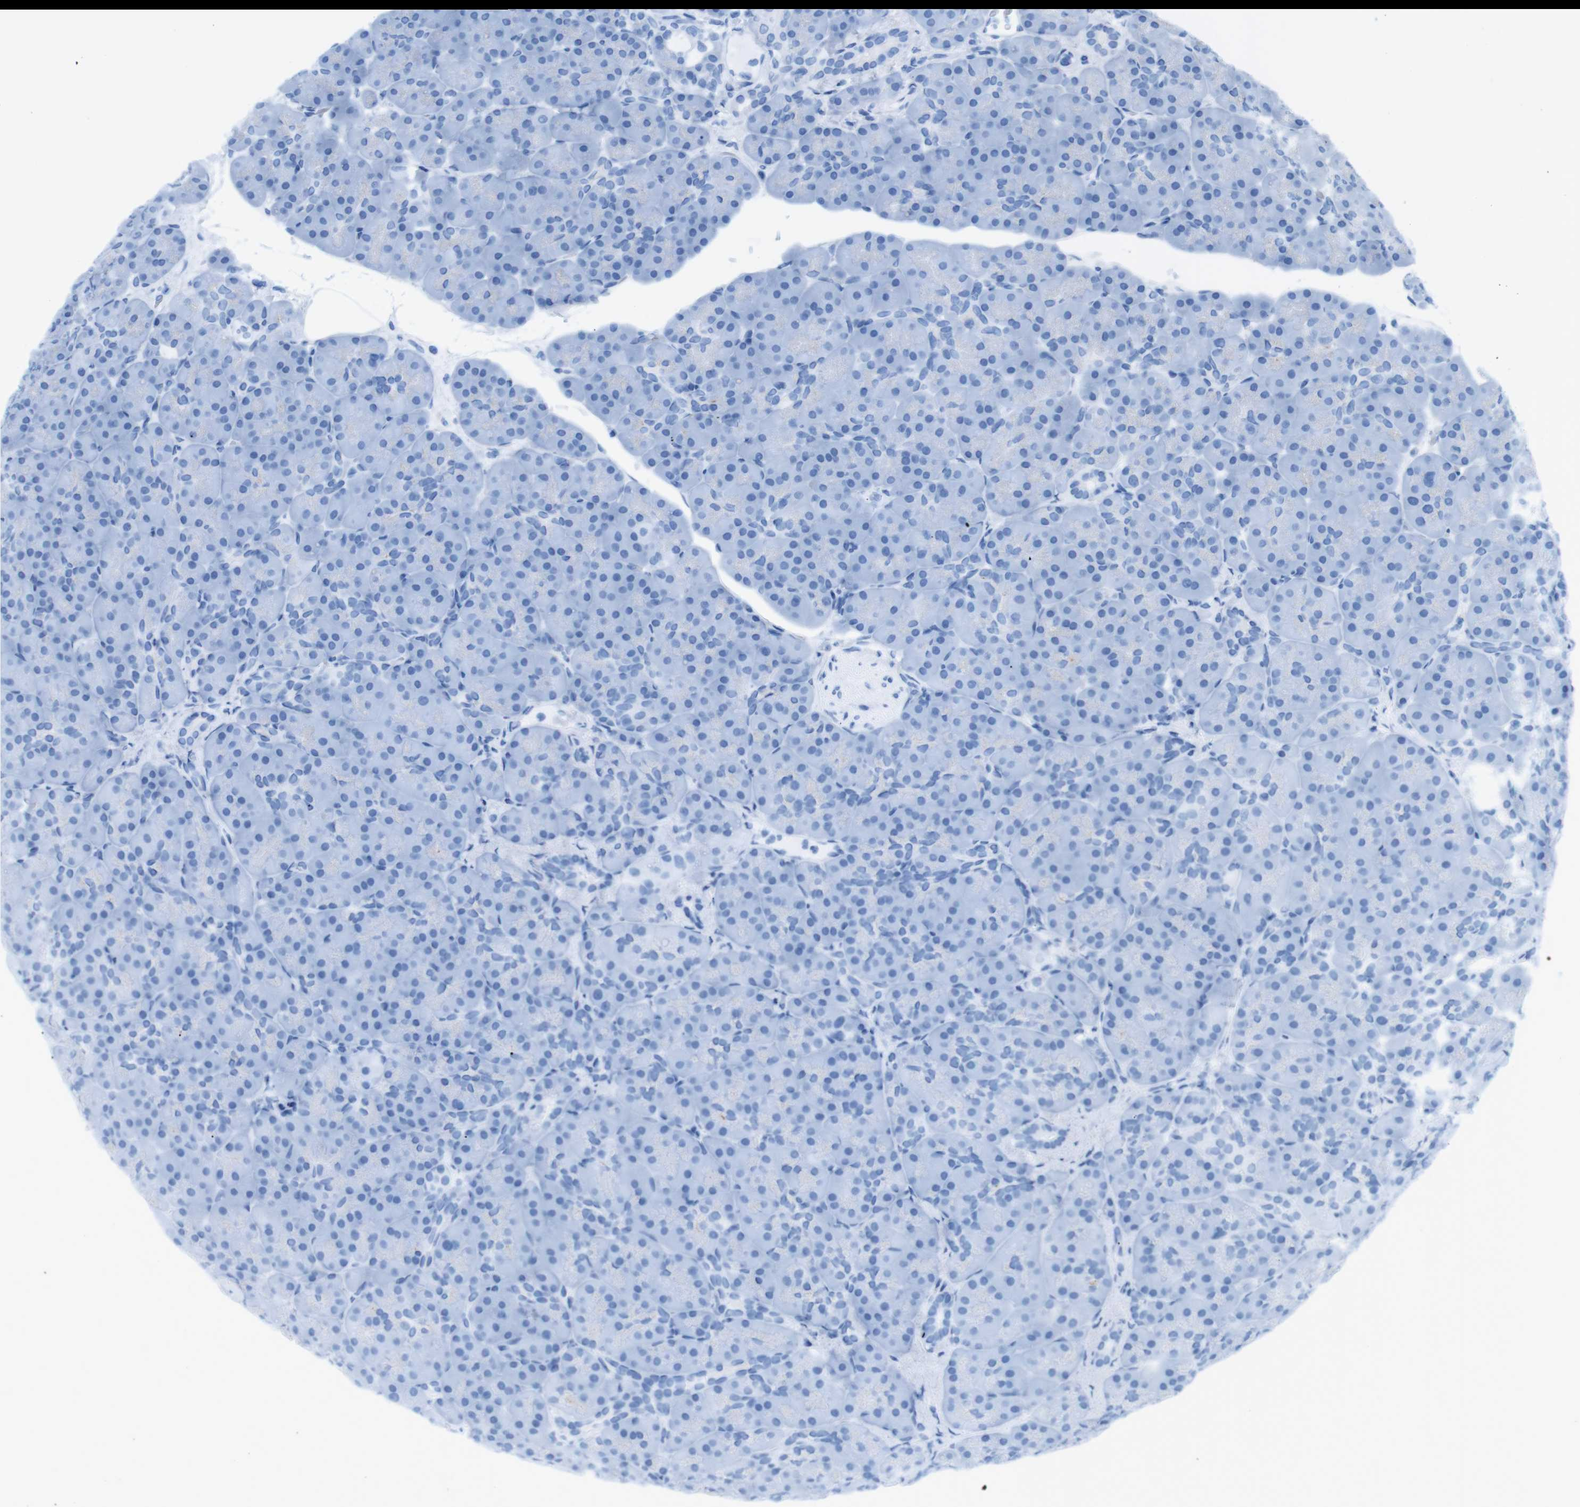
{"staining": {"intensity": "negative", "quantity": "none", "location": "none"}, "tissue": "pancreas", "cell_type": "Exocrine glandular cells", "image_type": "normal", "snomed": [{"axis": "morphology", "description": "Normal tissue, NOS"}, {"axis": "topography", "description": "Pancreas"}], "caption": "The micrograph exhibits no significant positivity in exocrine glandular cells of pancreas. The staining was performed using DAB (3,3'-diaminobenzidine) to visualize the protein expression in brown, while the nuclei were stained in blue with hematoxylin (Magnification: 20x).", "gene": "TNFRSF4", "patient": {"sex": "male", "age": 66}}